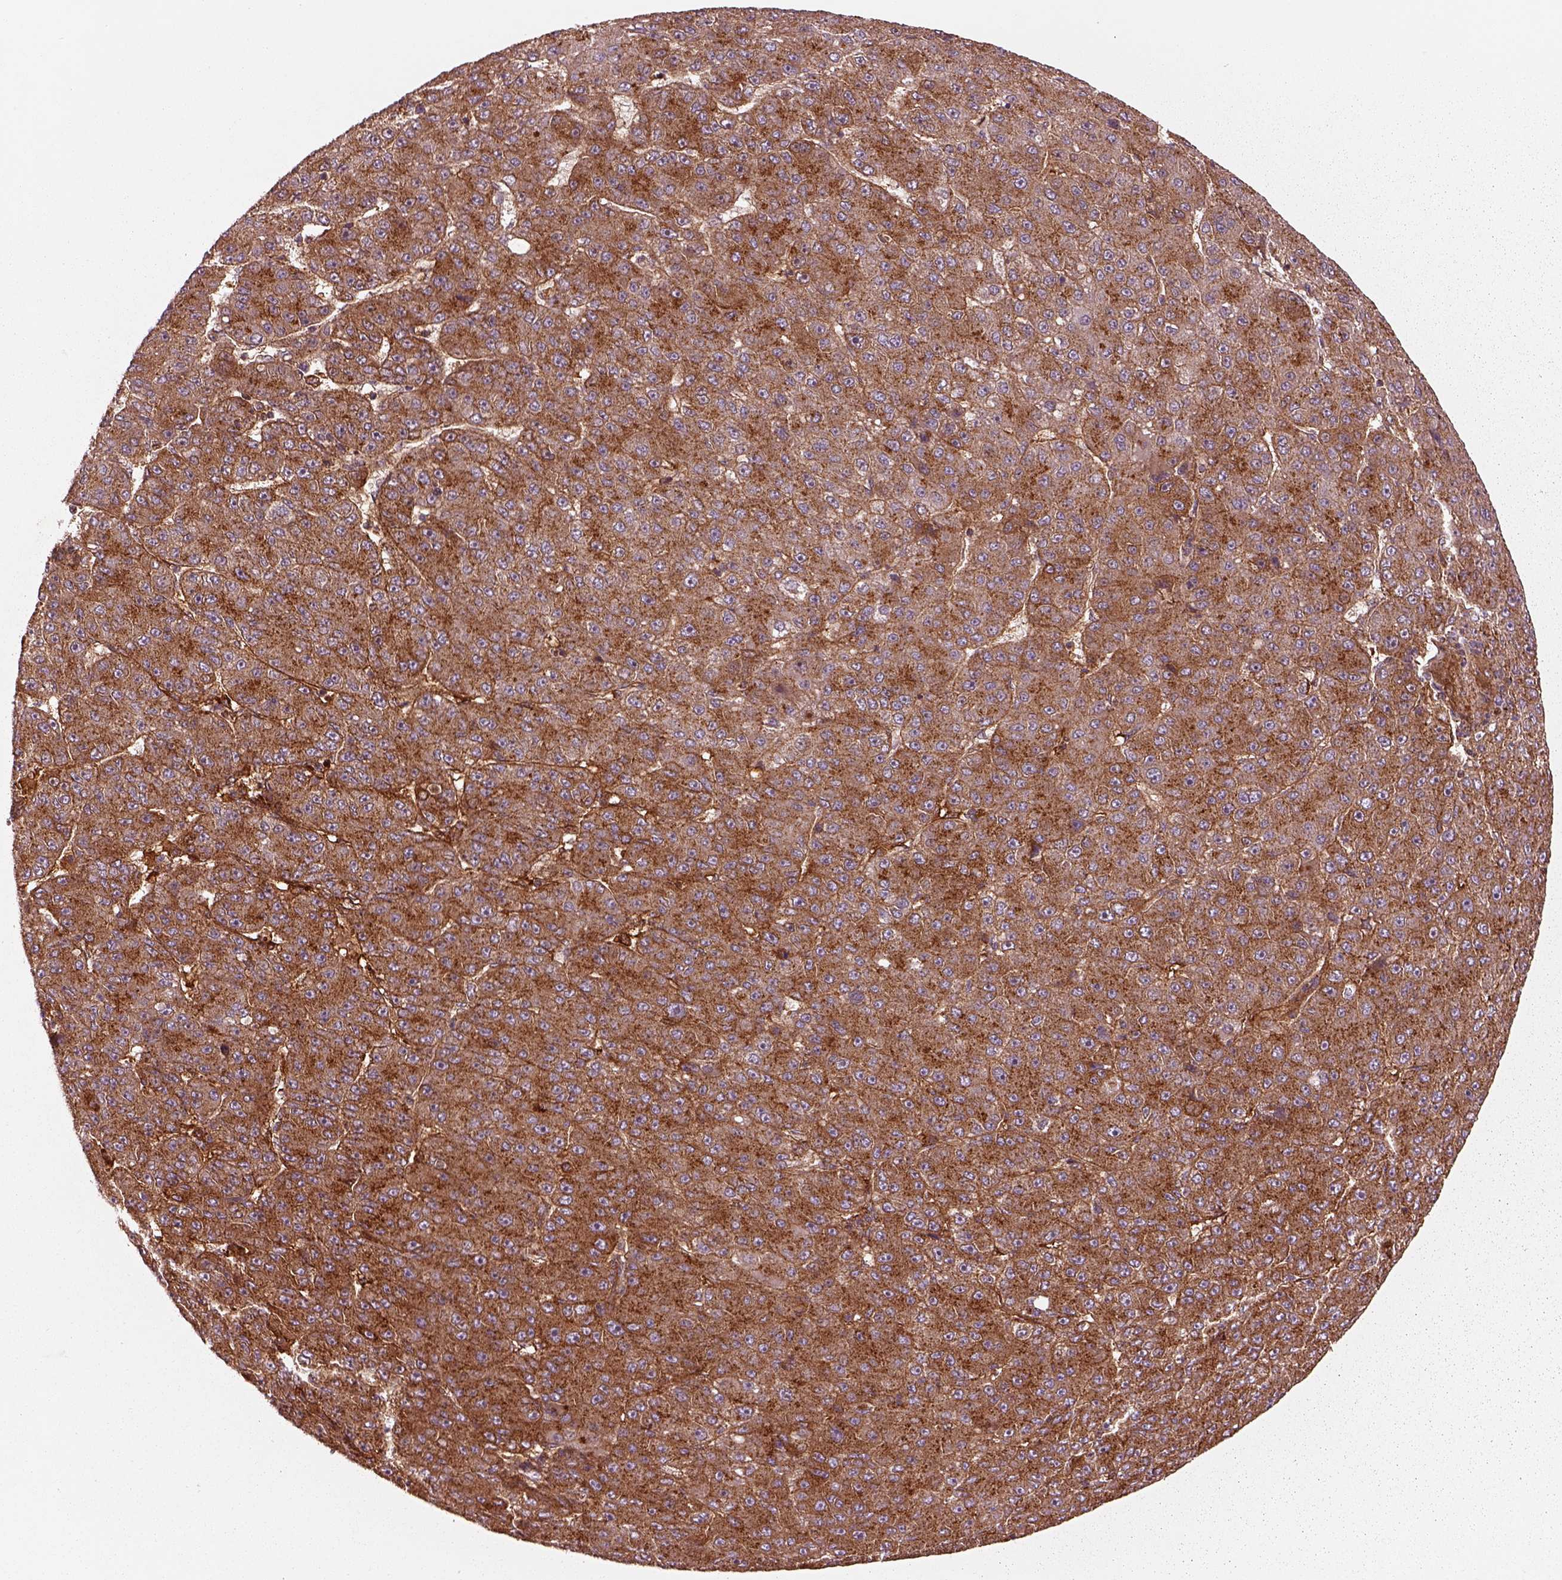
{"staining": {"intensity": "strong", "quantity": "25%-75%", "location": "cytoplasmic/membranous"}, "tissue": "liver cancer", "cell_type": "Tumor cells", "image_type": "cancer", "snomed": [{"axis": "morphology", "description": "Carcinoma, Hepatocellular, NOS"}, {"axis": "topography", "description": "Liver"}], "caption": "Tumor cells display strong cytoplasmic/membranous staining in about 25%-75% of cells in hepatocellular carcinoma (liver).", "gene": "WASHC2A", "patient": {"sex": "male", "age": 67}}